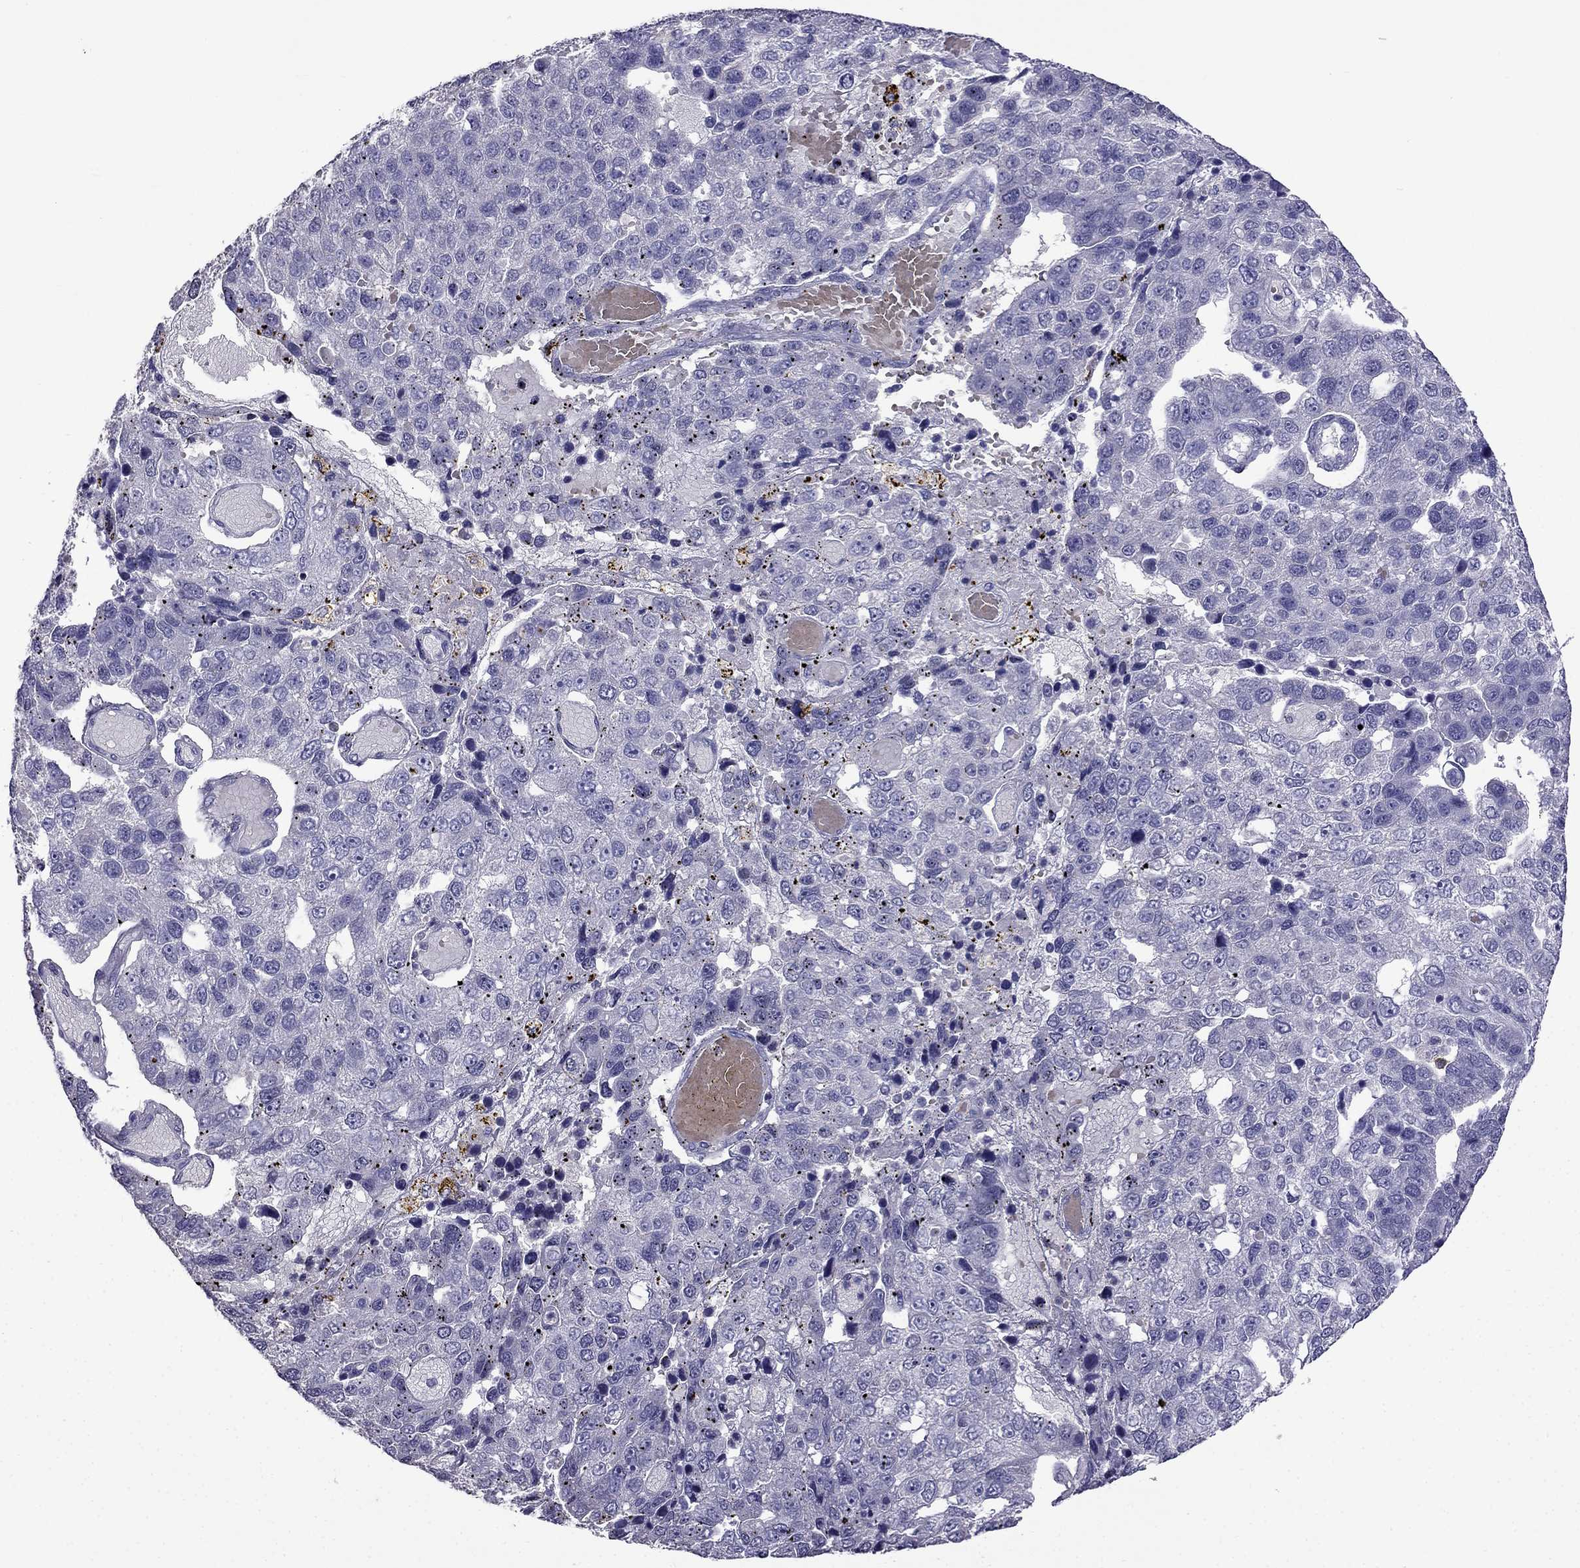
{"staining": {"intensity": "negative", "quantity": "none", "location": "none"}, "tissue": "pancreatic cancer", "cell_type": "Tumor cells", "image_type": "cancer", "snomed": [{"axis": "morphology", "description": "Adenocarcinoma, NOS"}, {"axis": "topography", "description": "Pancreas"}], "caption": "The histopathology image demonstrates no staining of tumor cells in pancreatic cancer. (DAB (3,3'-diaminobenzidine) immunohistochemistry with hematoxylin counter stain).", "gene": "AQP9", "patient": {"sex": "female", "age": 61}}